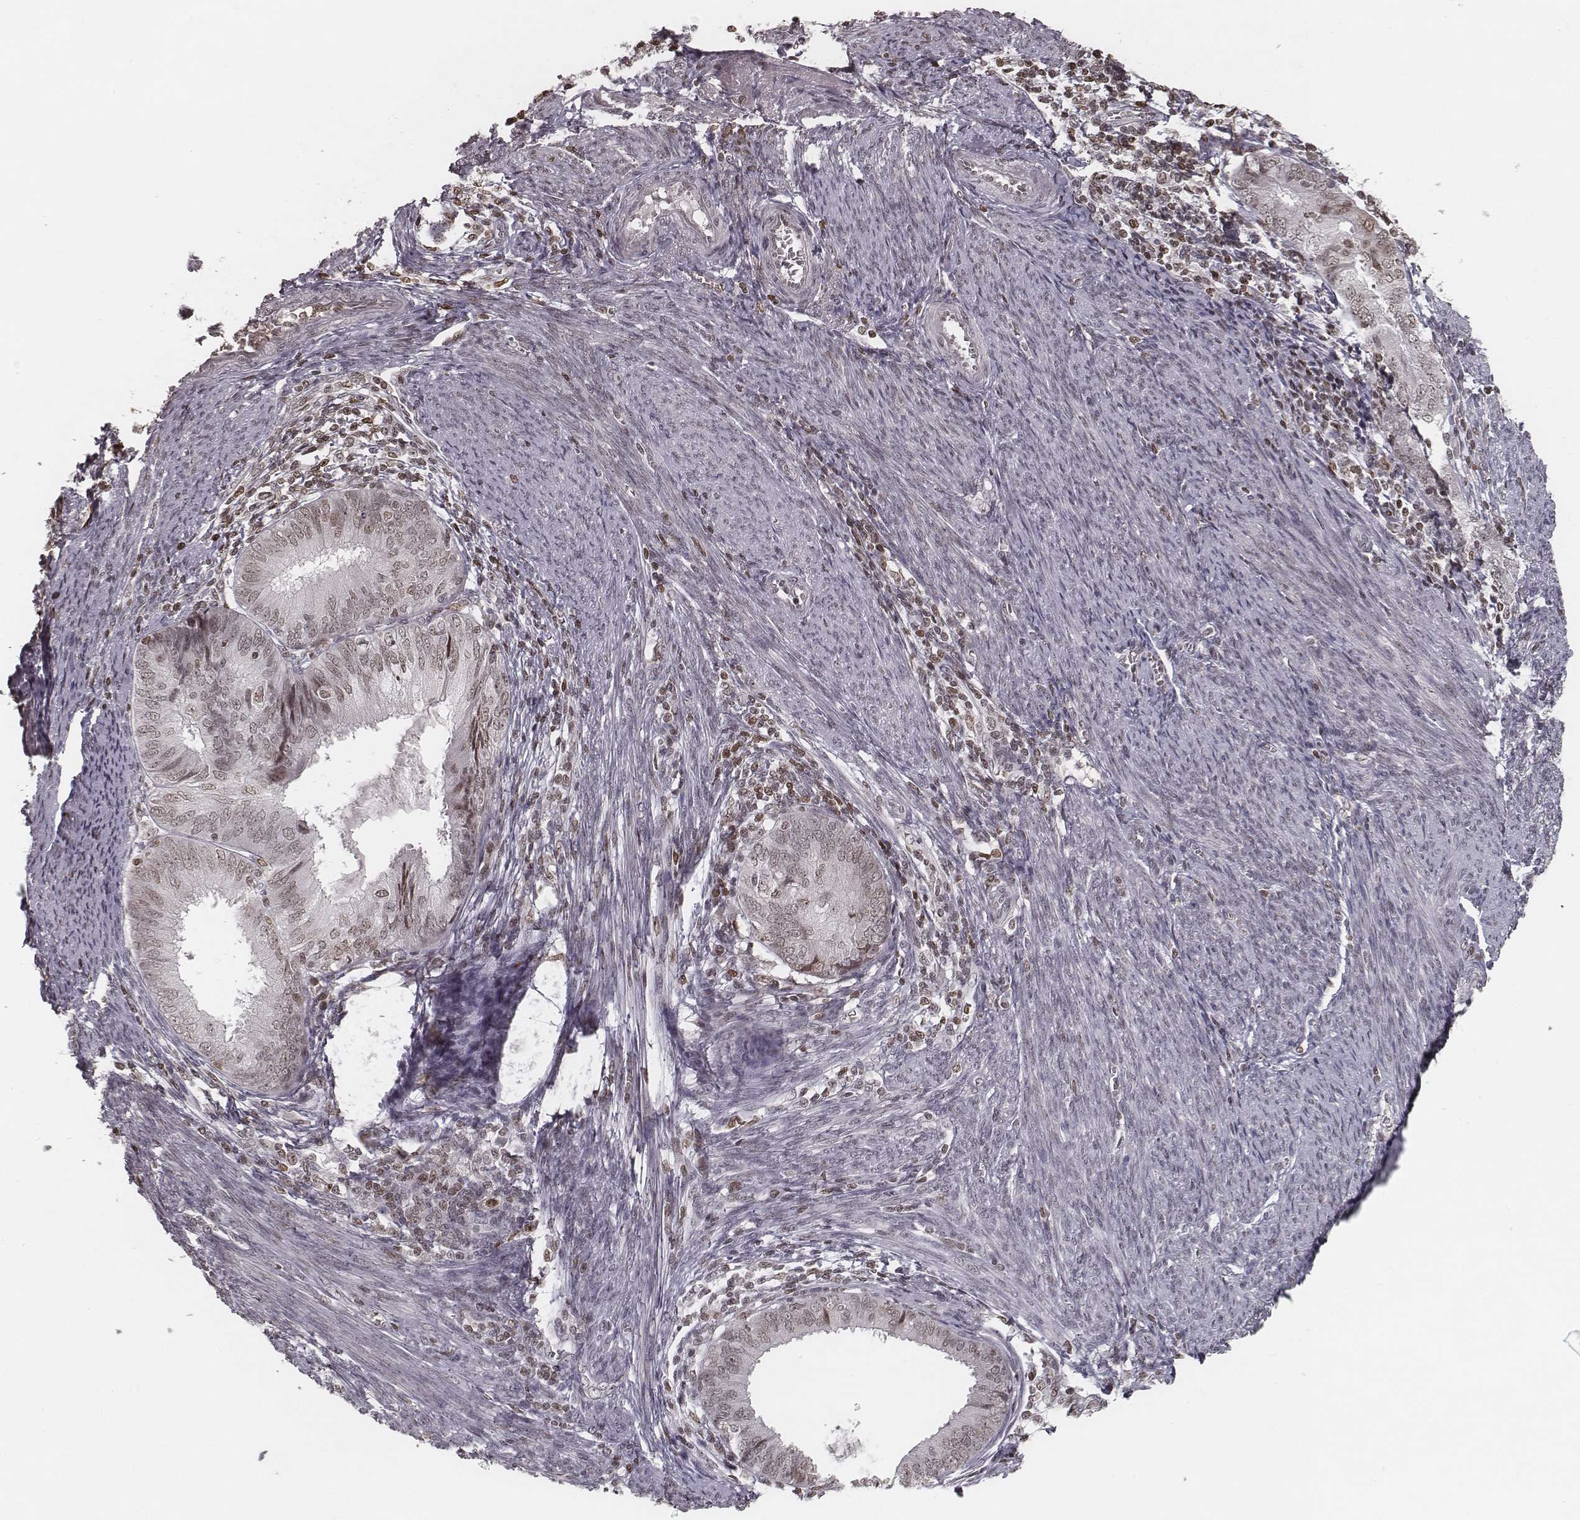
{"staining": {"intensity": "weak", "quantity": ">75%", "location": "nuclear"}, "tissue": "endometrial cancer", "cell_type": "Tumor cells", "image_type": "cancer", "snomed": [{"axis": "morphology", "description": "Adenocarcinoma, NOS"}, {"axis": "topography", "description": "Endometrium"}], "caption": "This image demonstrates immunohistochemistry staining of human adenocarcinoma (endometrial), with low weak nuclear expression in about >75% of tumor cells.", "gene": "HMGA2", "patient": {"sex": "female", "age": 57}}